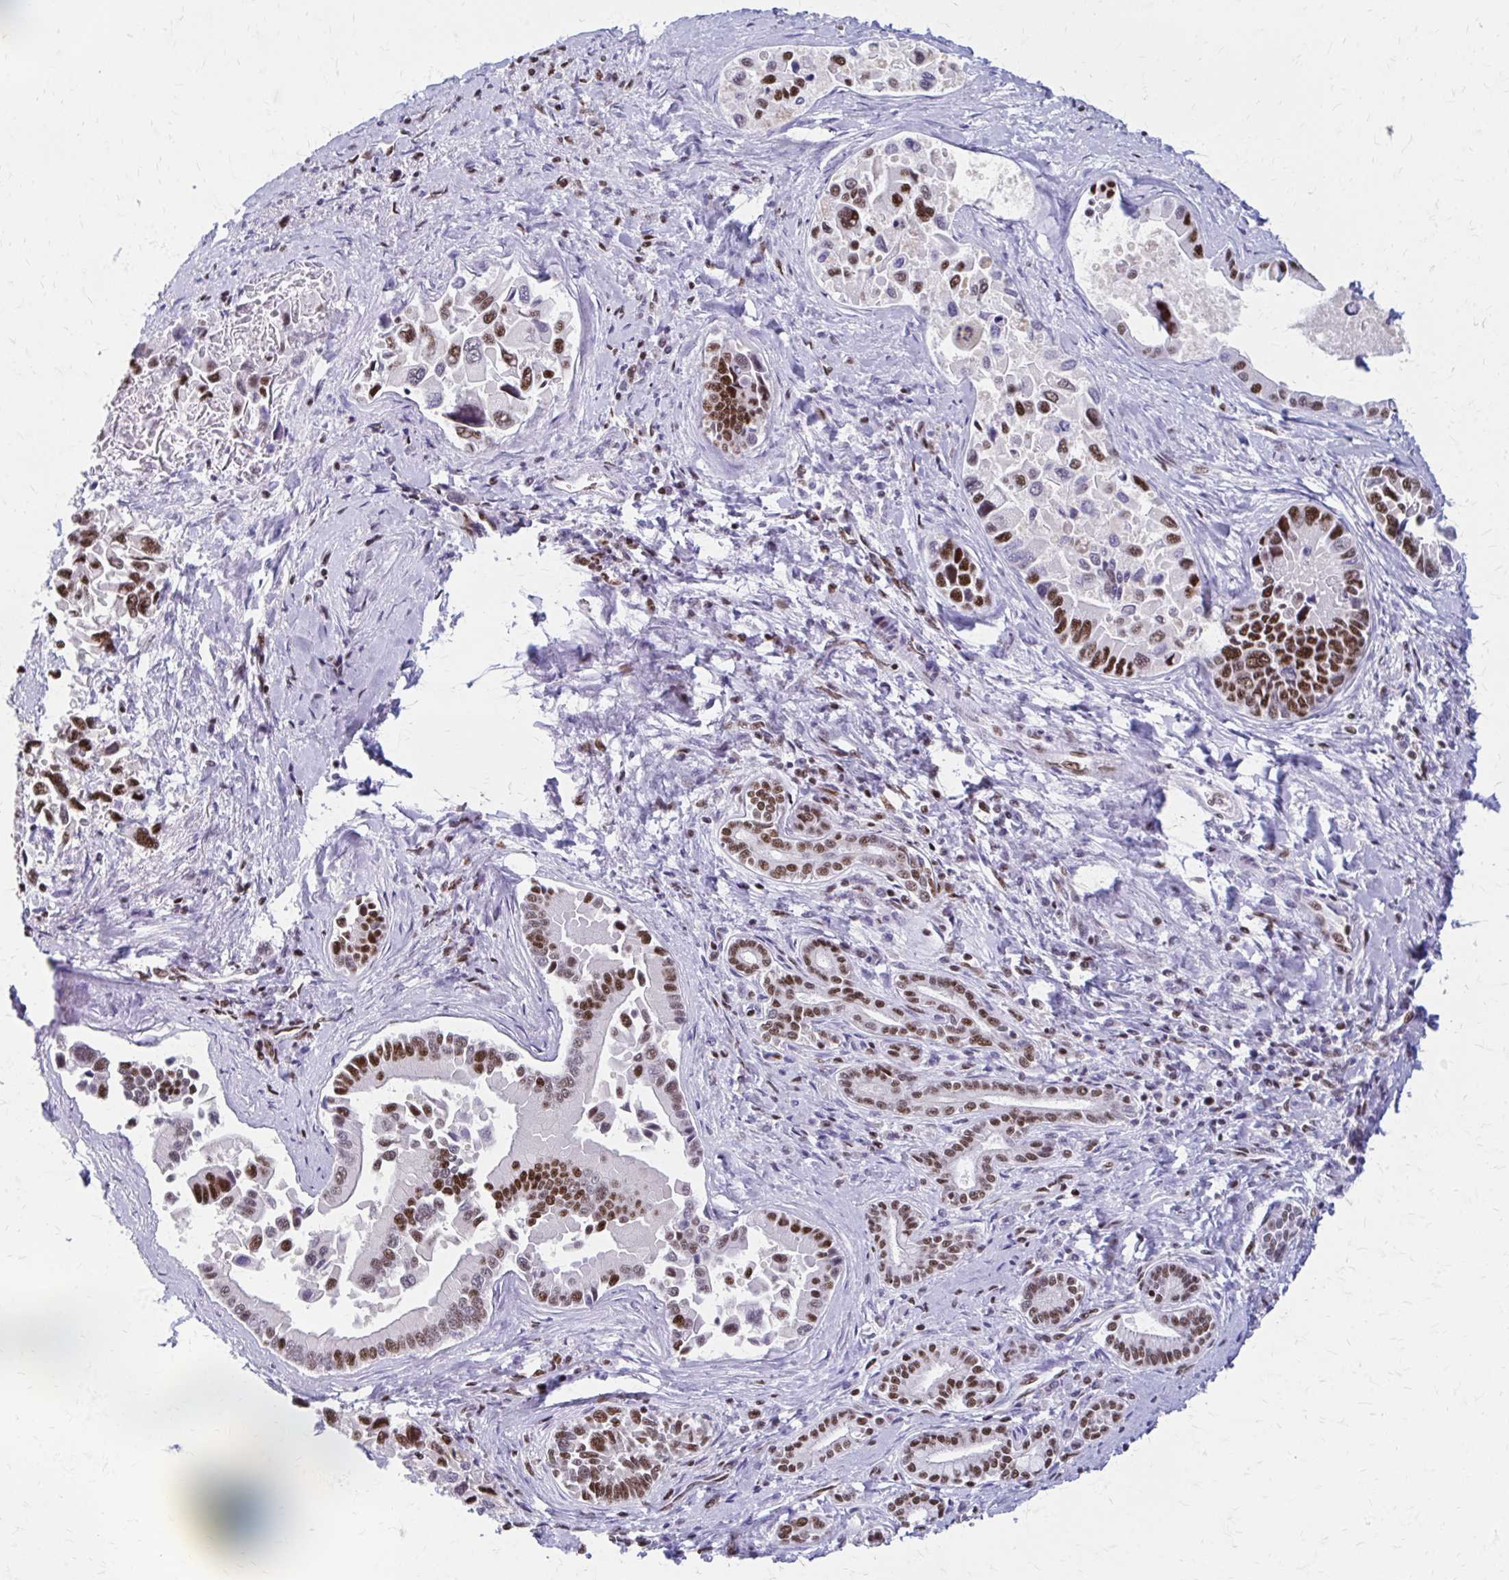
{"staining": {"intensity": "moderate", "quantity": ">75%", "location": "nuclear"}, "tissue": "liver cancer", "cell_type": "Tumor cells", "image_type": "cancer", "snomed": [{"axis": "morphology", "description": "Cholangiocarcinoma"}, {"axis": "topography", "description": "Liver"}], "caption": "Moderate nuclear staining for a protein is appreciated in approximately >75% of tumor cells of liver cholangiocarcinoma using immunohistochemistry.", "gene": "CNKSR3", "patient": {"sex": "male", "age": 66}}